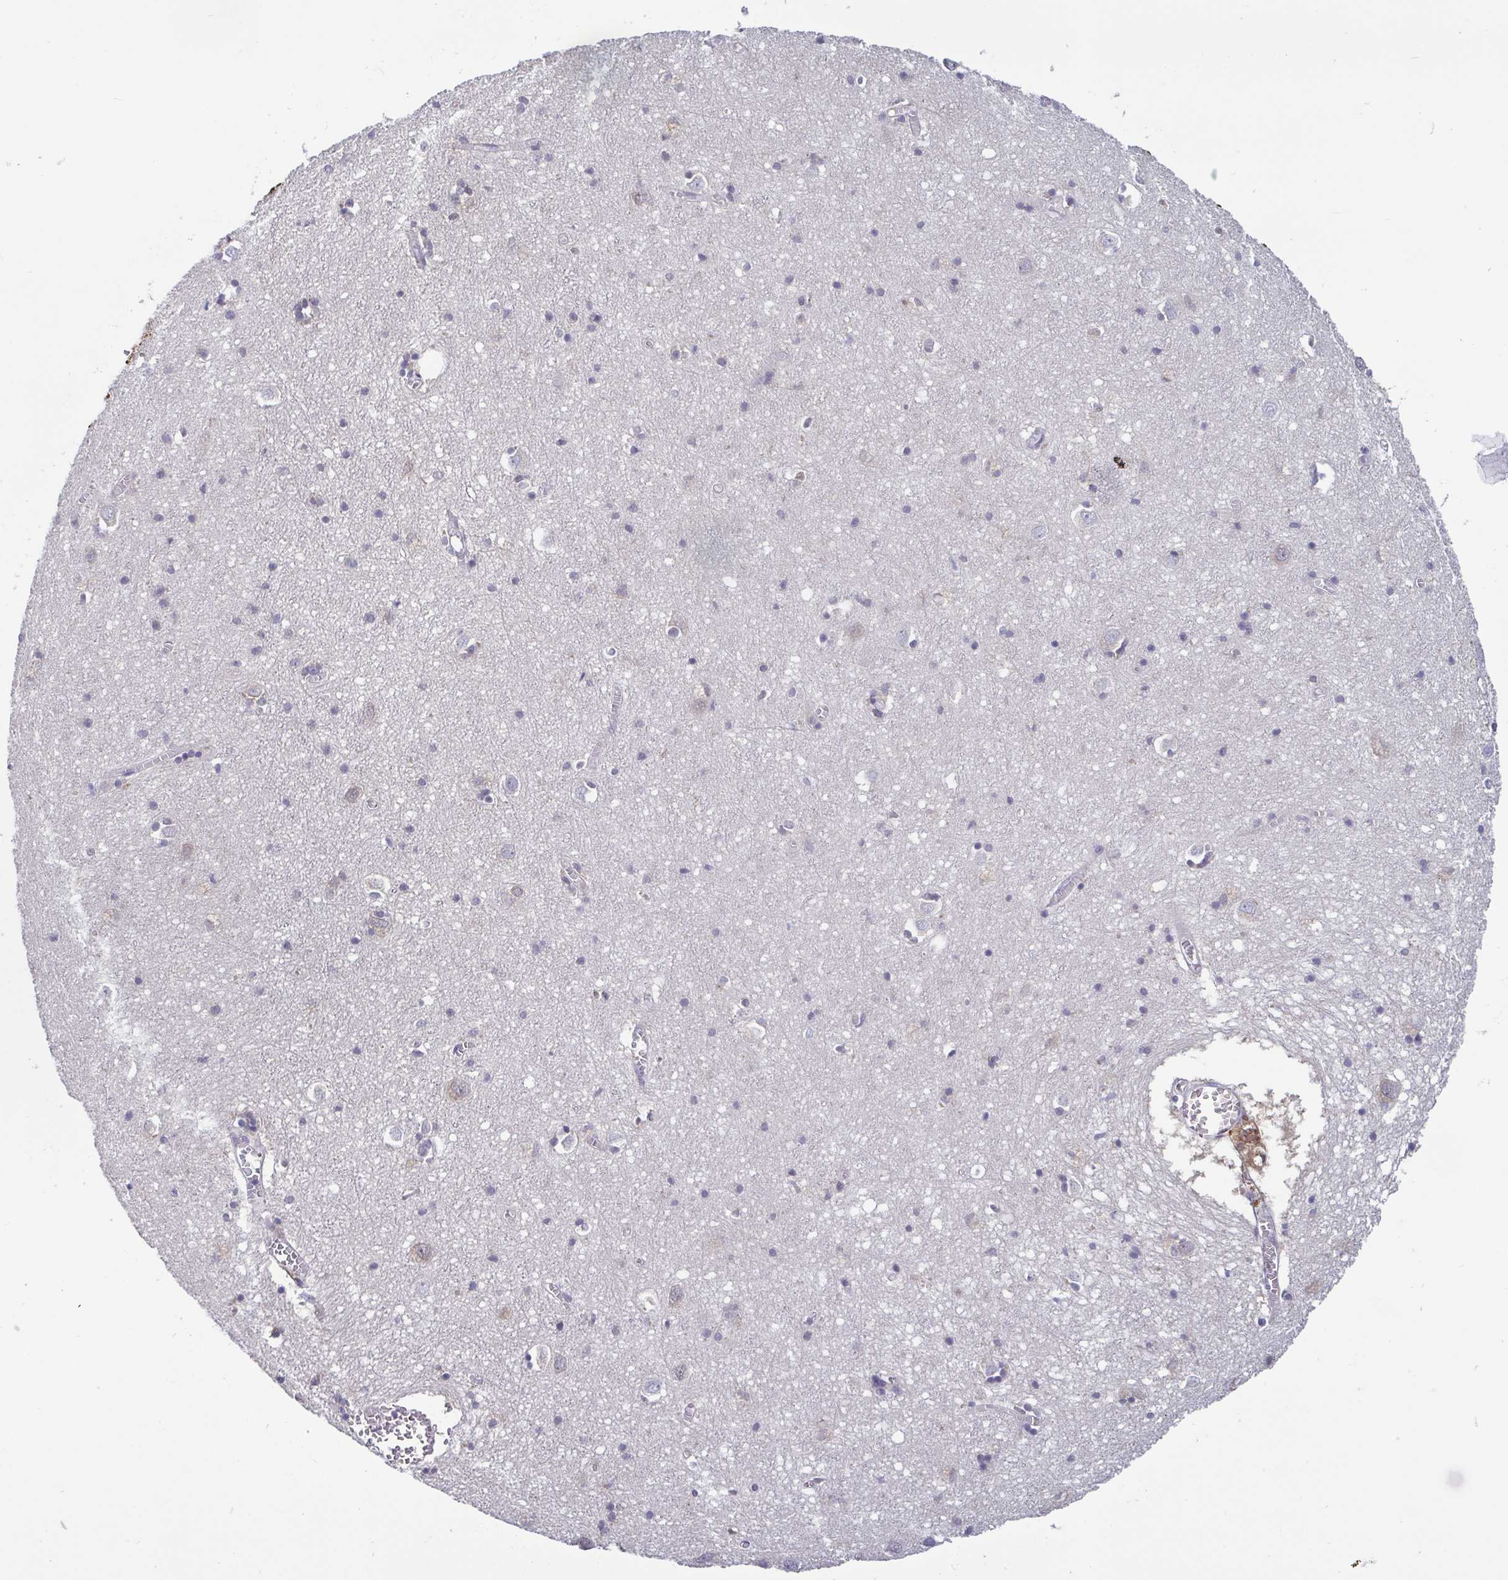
{"staining": {"intensity": "negative", "quantity": "none", "location": "none"}, "tissue": "cerebral cortex", "cell_type": "Endothelial cells", "image_type": "normal", "snomed": [{"axis": "morphology", "description": "Normal tissue, NOS"}, {"axis": "topography", "description": "Cerebral cortex"}], "caption": "Endothelial cells are negative for brown protein staining in unremarkable cerebral cortex. (Stains: DAB immunohistochemistry (IHC) with hematoxylin counter stain, Microscopy: brightfield microscopy at high magnification).", "gene": "IDH1", "patient": {"sex": "male", "age": 70}}